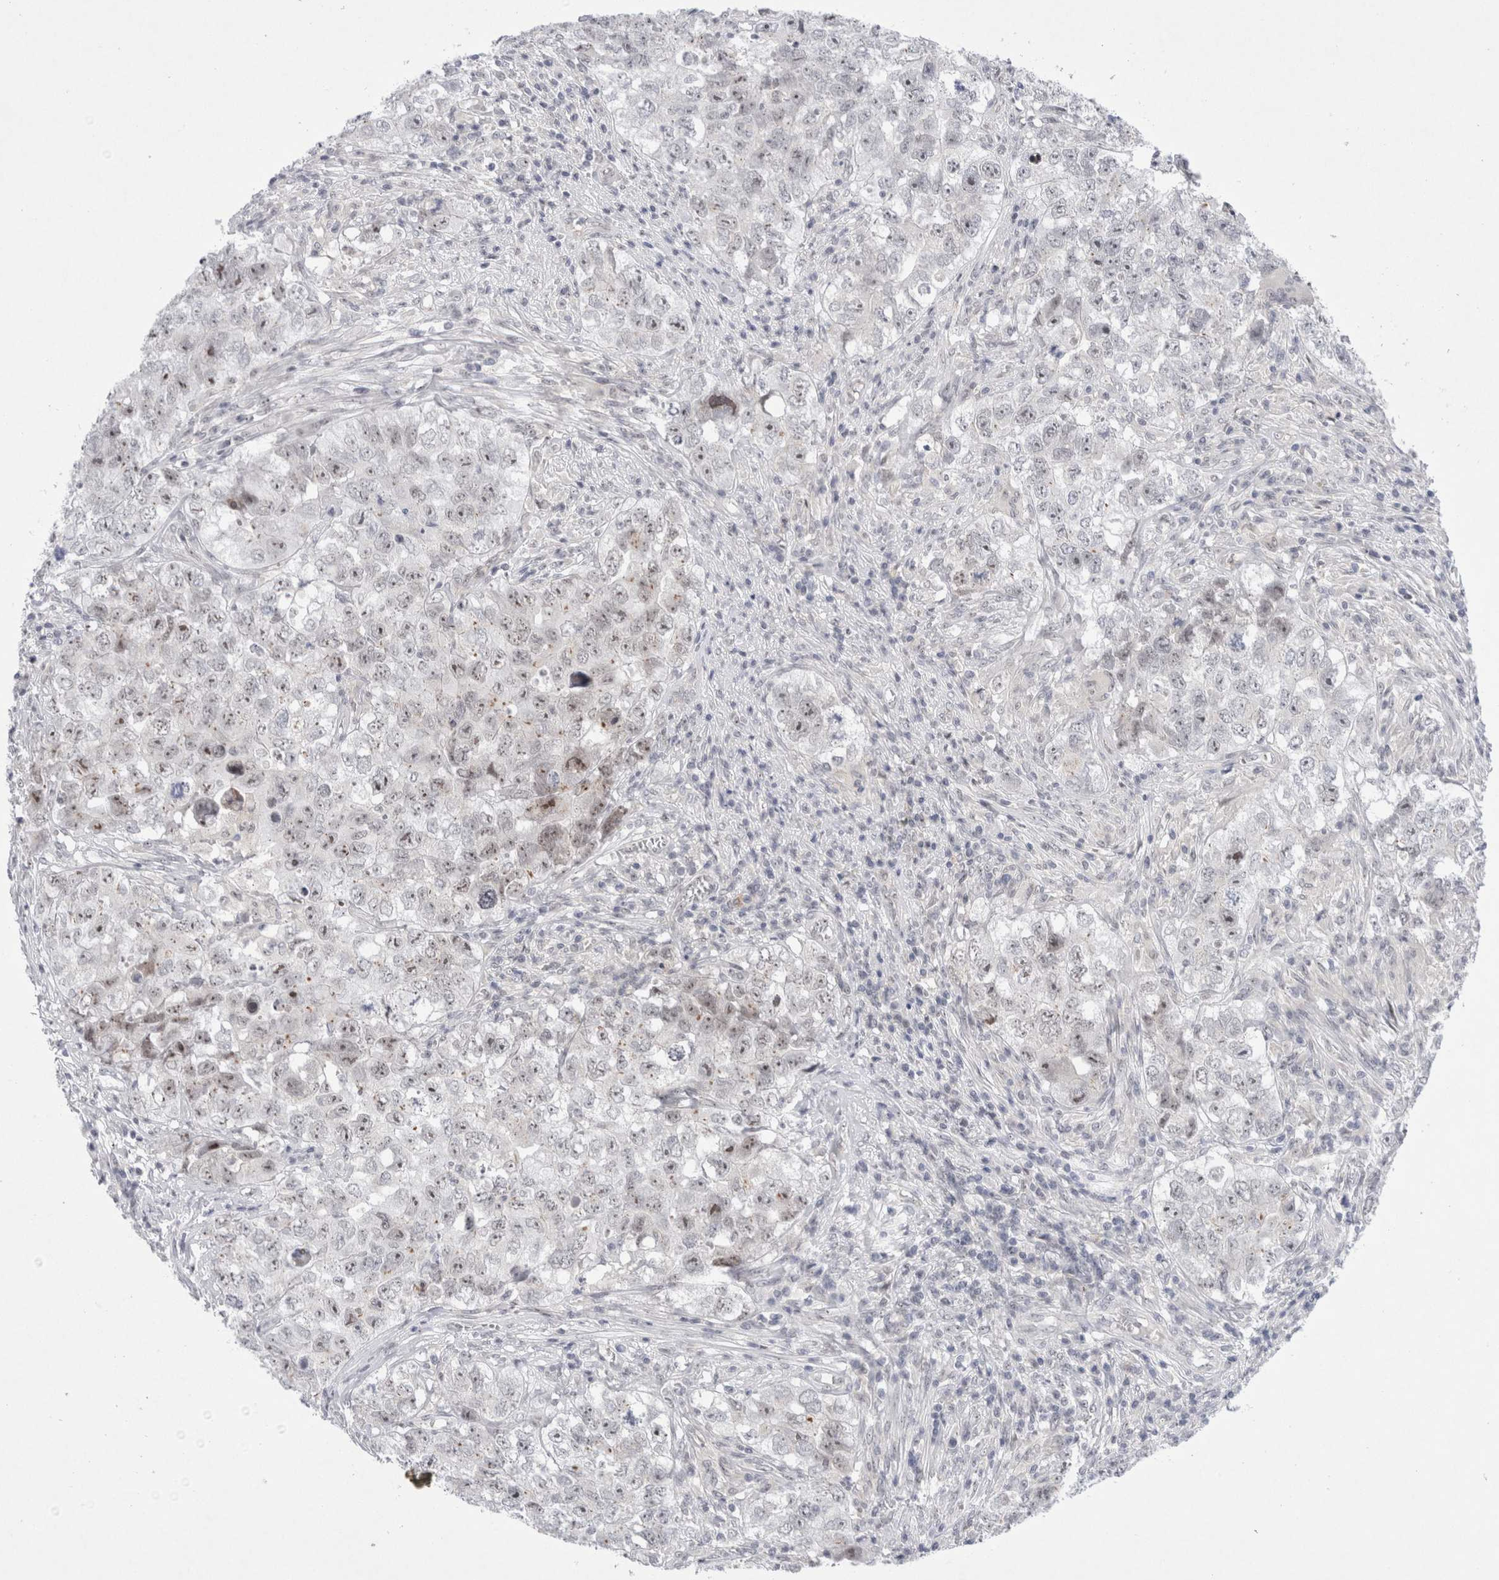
{"staining": {"intensity": "weak", "quantity": "25%-75%", "location": "nuclear"}, "tissue": "testis cancer", "cell_type": "Tumor cells", "image_type": "cancer", "snomed": [{"axis": "morphology", "description": "Seminoma, NOS"}, {"axis": "morphology", "description": "Carcinoma, Embryonal, NOS"}, {"axis": "topography", "description": "Testis"}], "caption": "Weak nuclear staining for a protein is identified in about 25%-75% of tumor cells of embryonal carcinoma (testis) using immunohistochemistry (IHC).", "gene": "CERS5", "patient": {"sex": "male", "age": 43}}